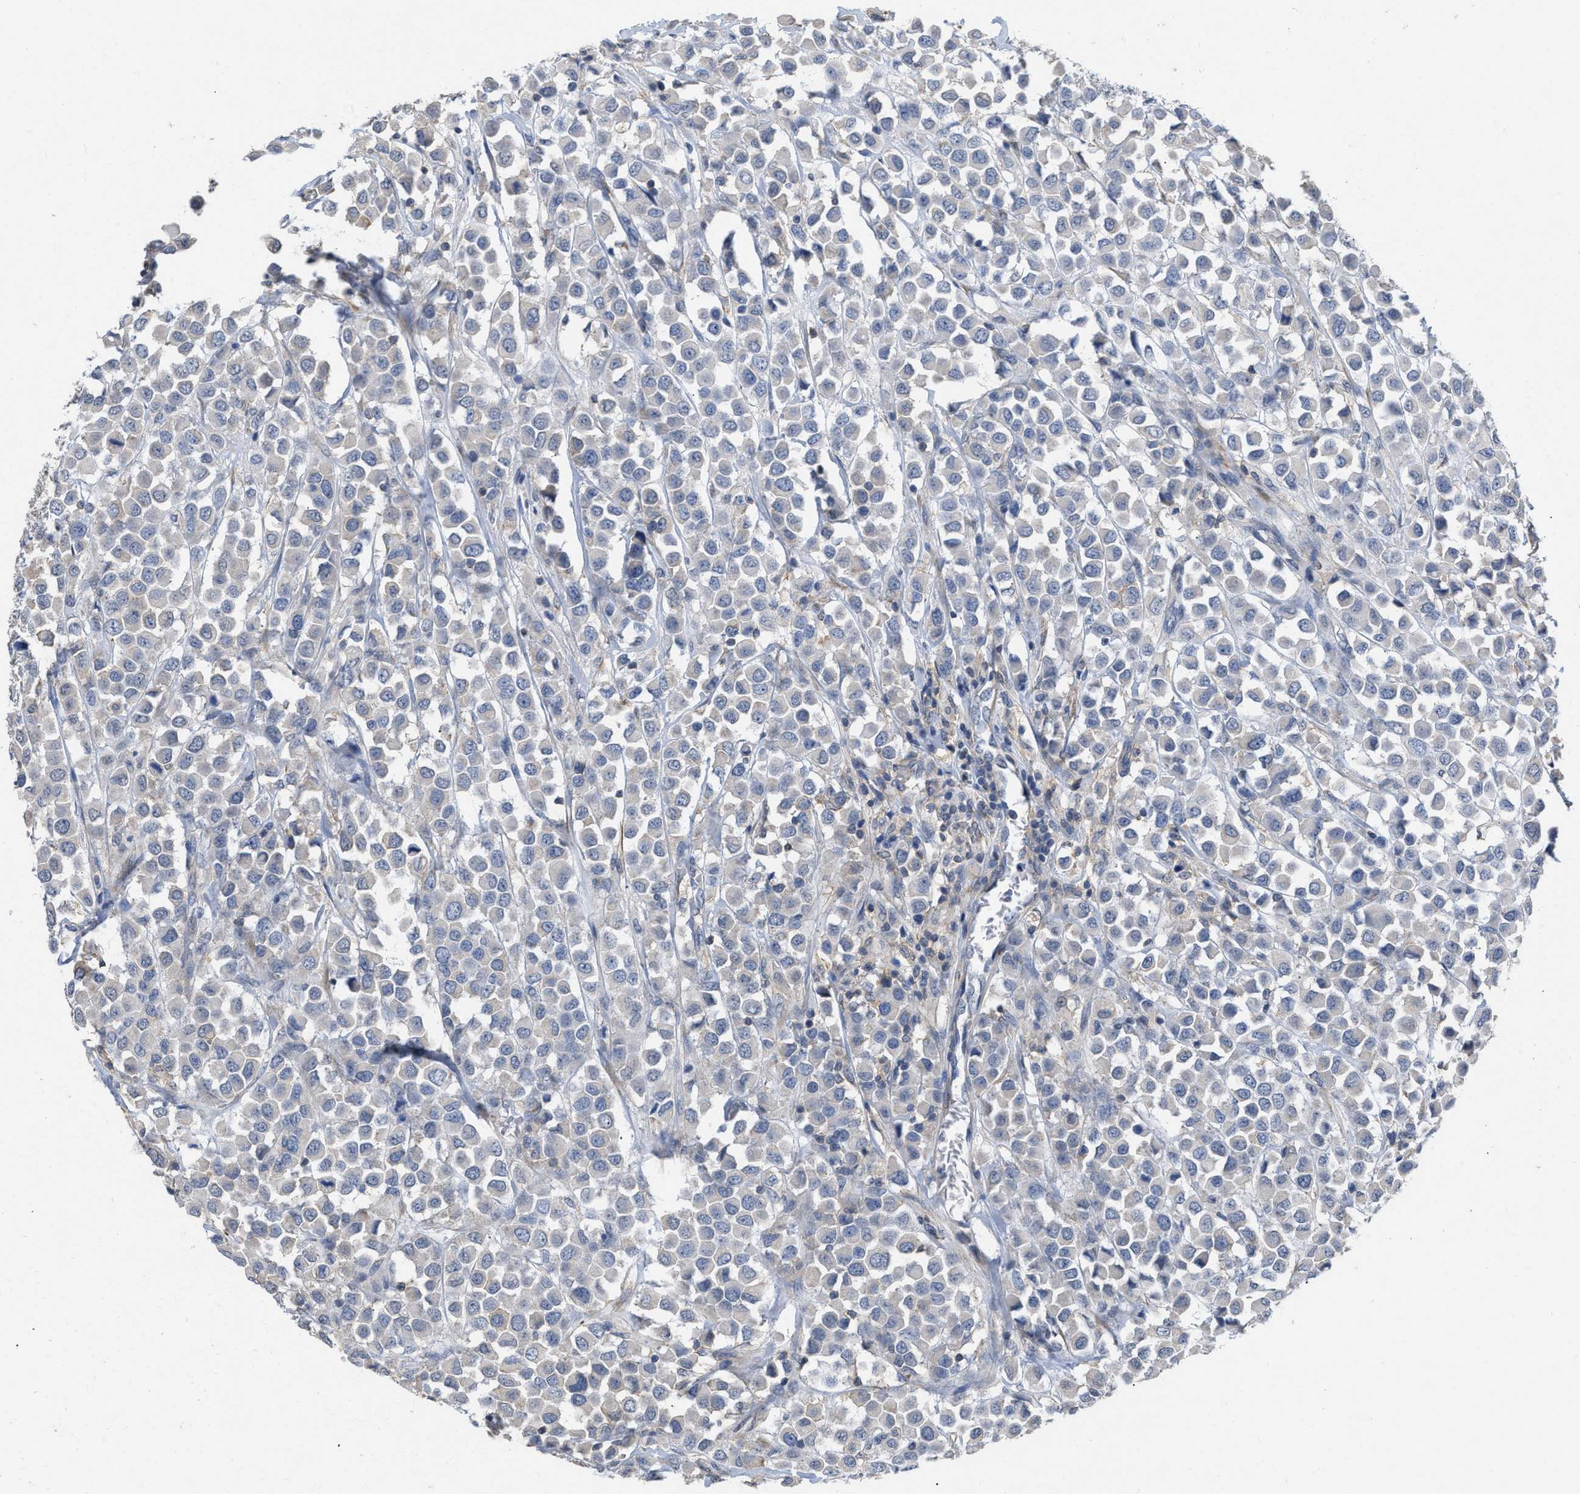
{"staining": {"intensity": "negative", "quantity": "none", "location": "none"}, "tissue": "breast cancer", "cell_type": "Tumor cells", "image_type": "cancer", "snomed": [{"axis": "morphology", "description": "Duct carcinoma"}, {"axis": "topography", "description": "Breast"}], "caption": "Immunohistochemical staining of breast invasive ductal carcinoma reveals no significant expression in tumor cells. (Stains: DAB (3,3'-diaminobenzidine) immunohistochemistry (IHC) with hematoxylin counter stain, Microscopy: brightfield microscopy at high magnification).", "gene": "TMEM131", "patient": {"sex": "female", "age": 61}}